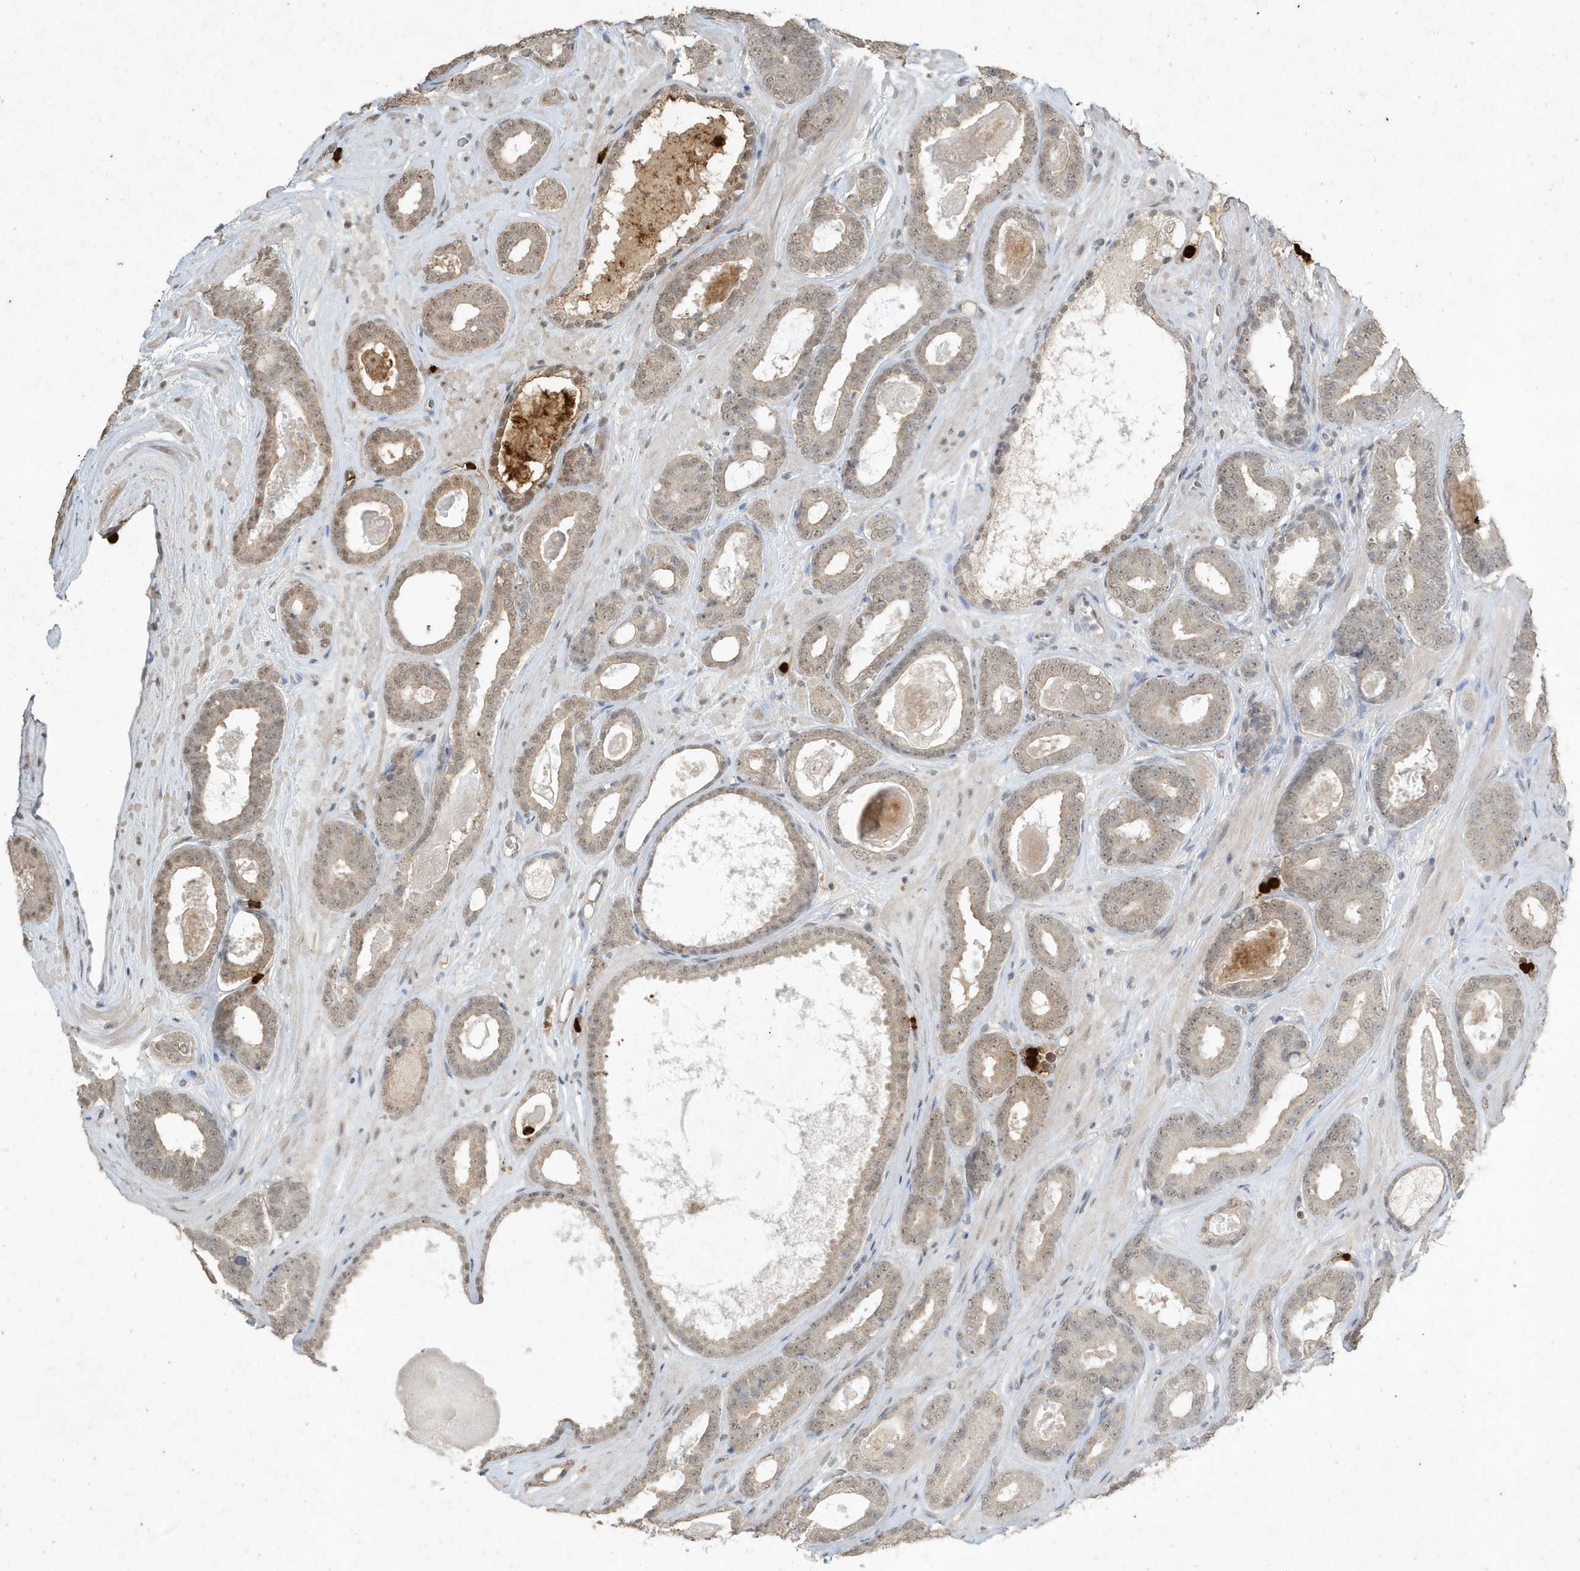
{"staining": {"intensity": "weak", "quantity": "25%-75%", "location": "cytoplasmic/membranous,nuclear"}, "tissue": "prostate cancer", "cell_type": "Tumor cells", "image_type": "cancer", "snomed": [{"axis": "morphology", "description": "Adenocarcinoma, High grade"}, {"axis": "topography", "description": "Prostate"}], "caption": "High-magnification brightfield microscopy of prostate cancer (adenocarcinoma (high-grade)) stained with DAB (brown) and counterstained with hematoxylin (blue). tumor cells exhibit weak cytoplasmic/membranous and nuclear staining is appreciated in approximately25%-75% of cells.", "gene": "DEFA1", "patient": {"sex": "male", "age": 60}}